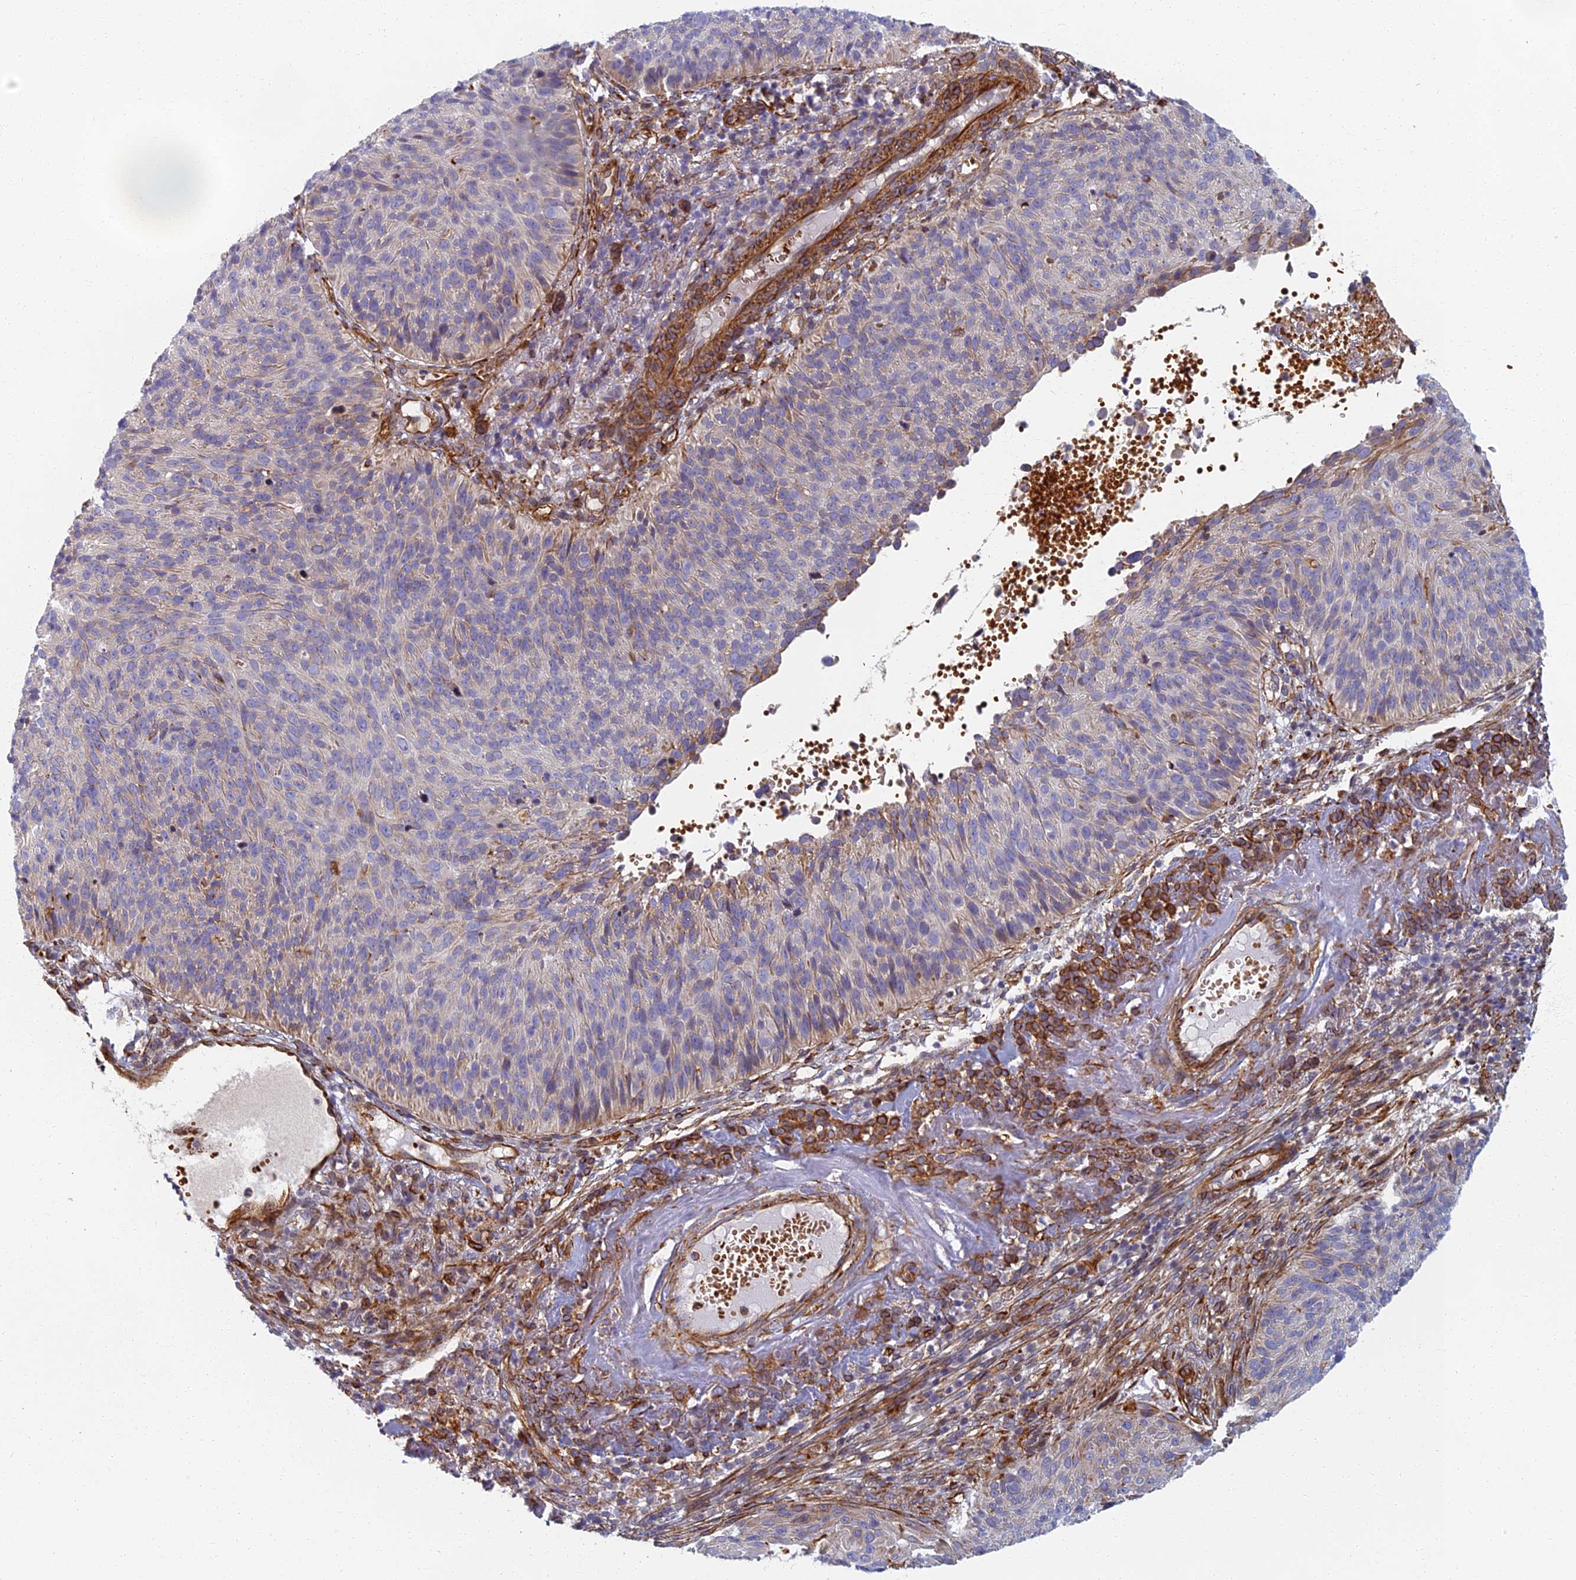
{"staining": {"intensity": "negative", "quantity": "none", "location": "none"}, "tissue": "cervical cancer", "cell_type": "Tumor cells", "image_type": "cancer", "snomed": [{"axis": "morphology", "description": "Squamous cell carcinoma, NOS"}, {"axis": "topography", "description": "Cervix"}], "caption": "An immunohistochemistry image of squamous cell carcinoma (cervical) is shown. There is no staining in tumor cells of squamous cell carcinoma (cervical).", "gene": "ABCB10", "patient": {"sex": "female", "age": 74}}